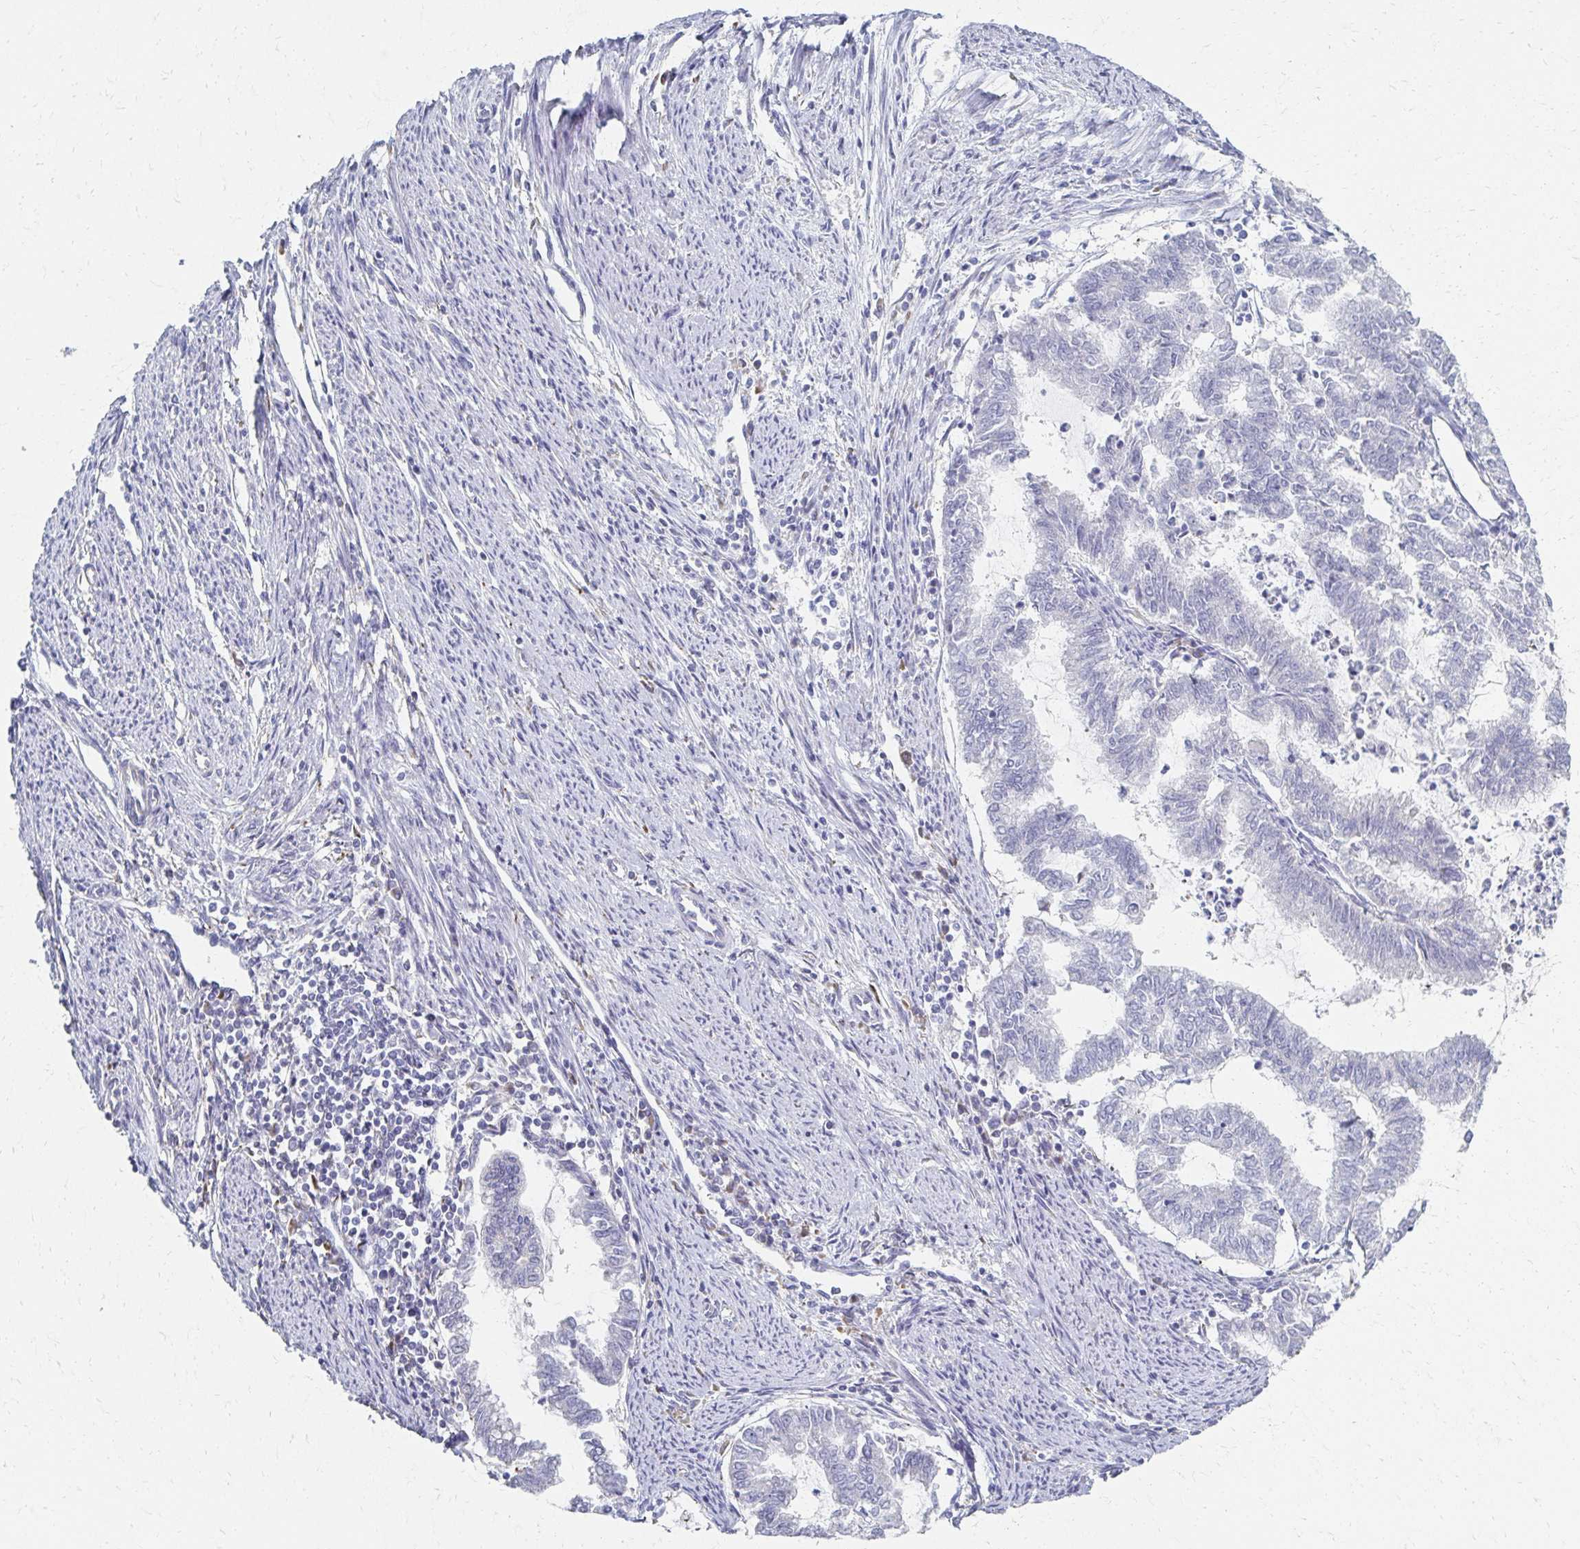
{"staining": {"intensity": "negative", "quantity": "none", "location": "none"}, "tissue": "endometrial cancer", "cell_type": "Tumor cells", "image_type": "cancer", "snomed": [{"axis": "morphology", "description": "Adenocarcinoma, NOS"}, {"axis": "topography", "description": "Endometrium"}], "caption": "Adenocarcinoma (endometrial) was stained to show a protein in brown. There is no significant positivity in tumor cells.", "gene": "ATP1A3", "patient": {"sex": "female", "age": 79}}